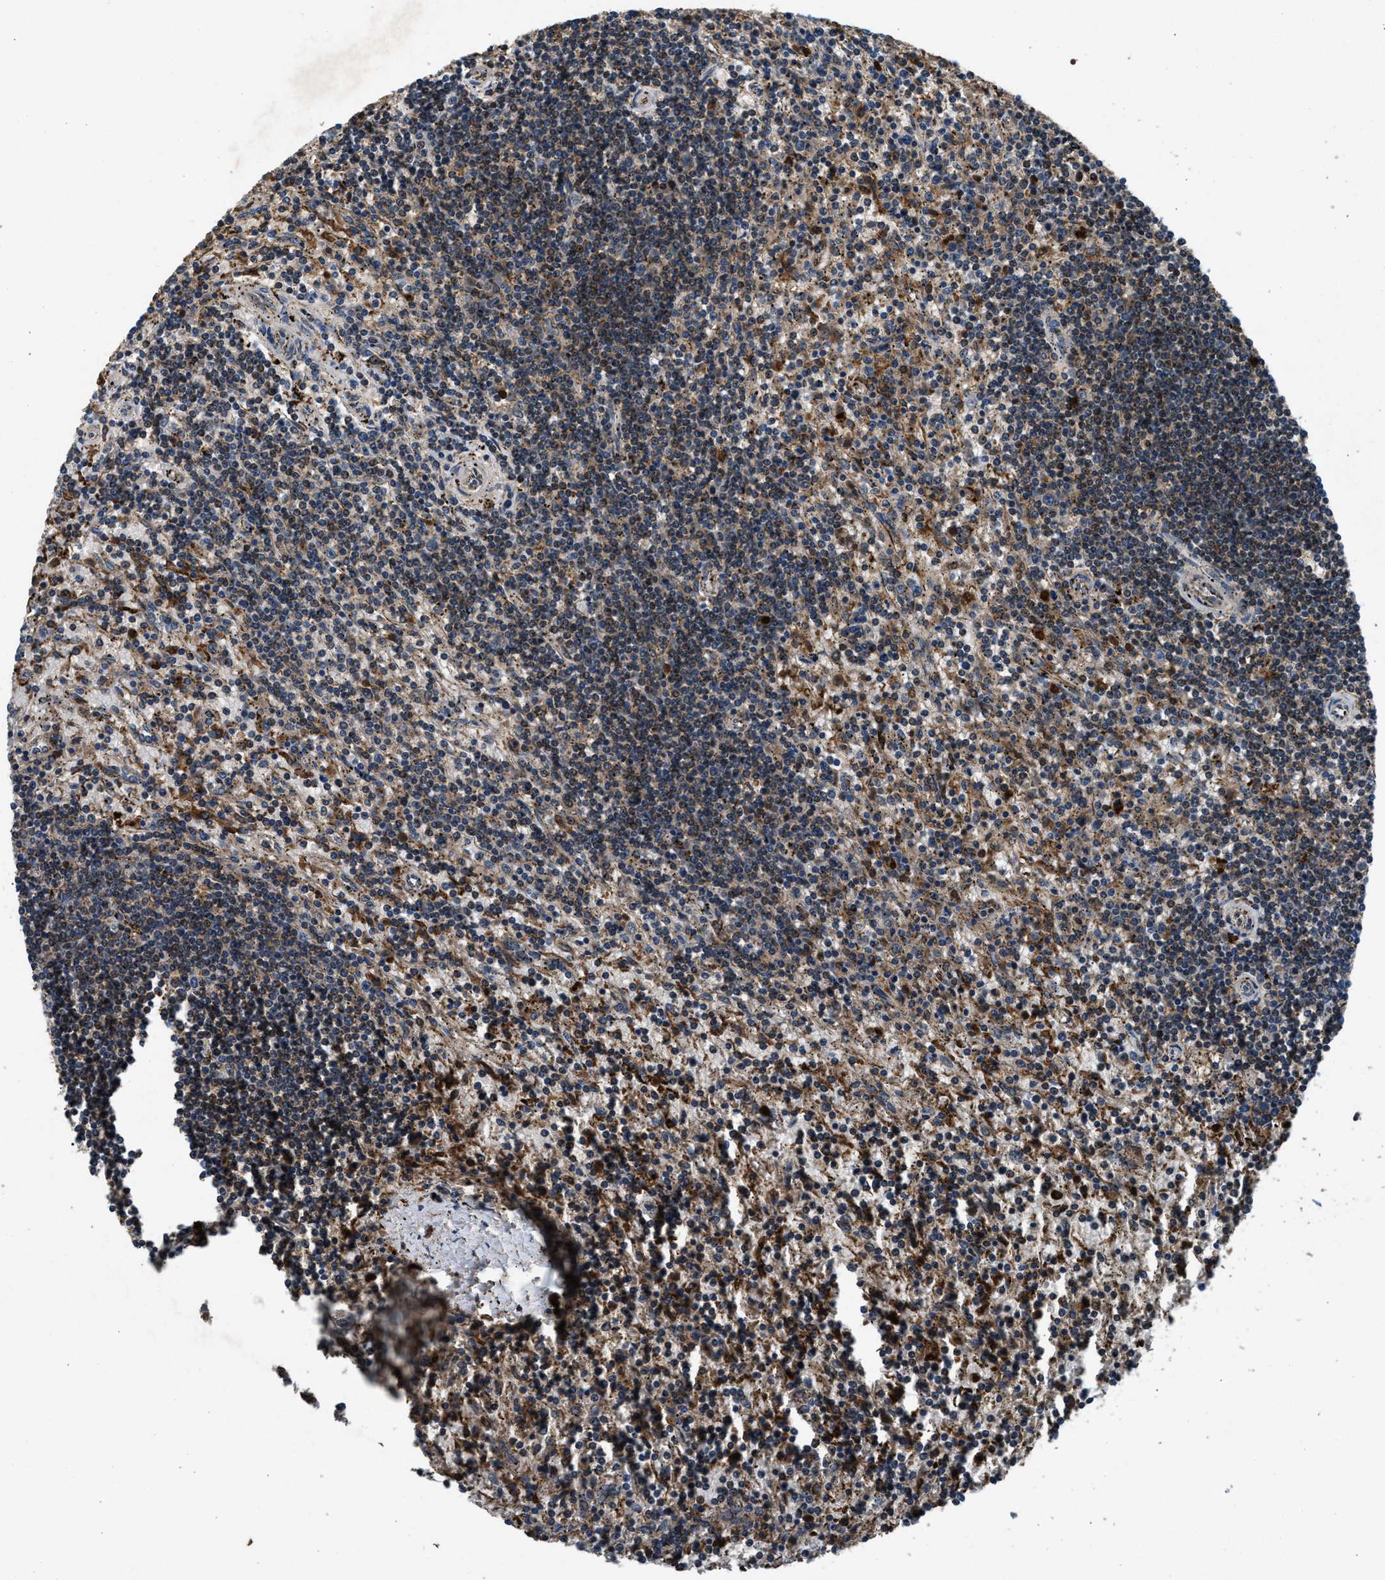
{"staining": {"intensity": "moderate", "quantity": "<25%", "location": "cytoplasmic/membranous"}, "tissue": "lymphoma", "cell_type": "Tumor cells", "image_type": "cancer", "snomed": [{"axis": "morphology", "description": "Malignant lymphoma, non-Hodgkin's type, Low grade"}, {"axis": "topography", "description": "Spleen"}], "caption": "Low-grade malignant lymphoma, non-Hodgkin's type stained for a protein (brown) reveals moderate cytoplasmic/membranous positive positivity in approximately <25% of tumor cells.", "gene": "FAM221A", "patient": {"sex": "male", "age": 76}}